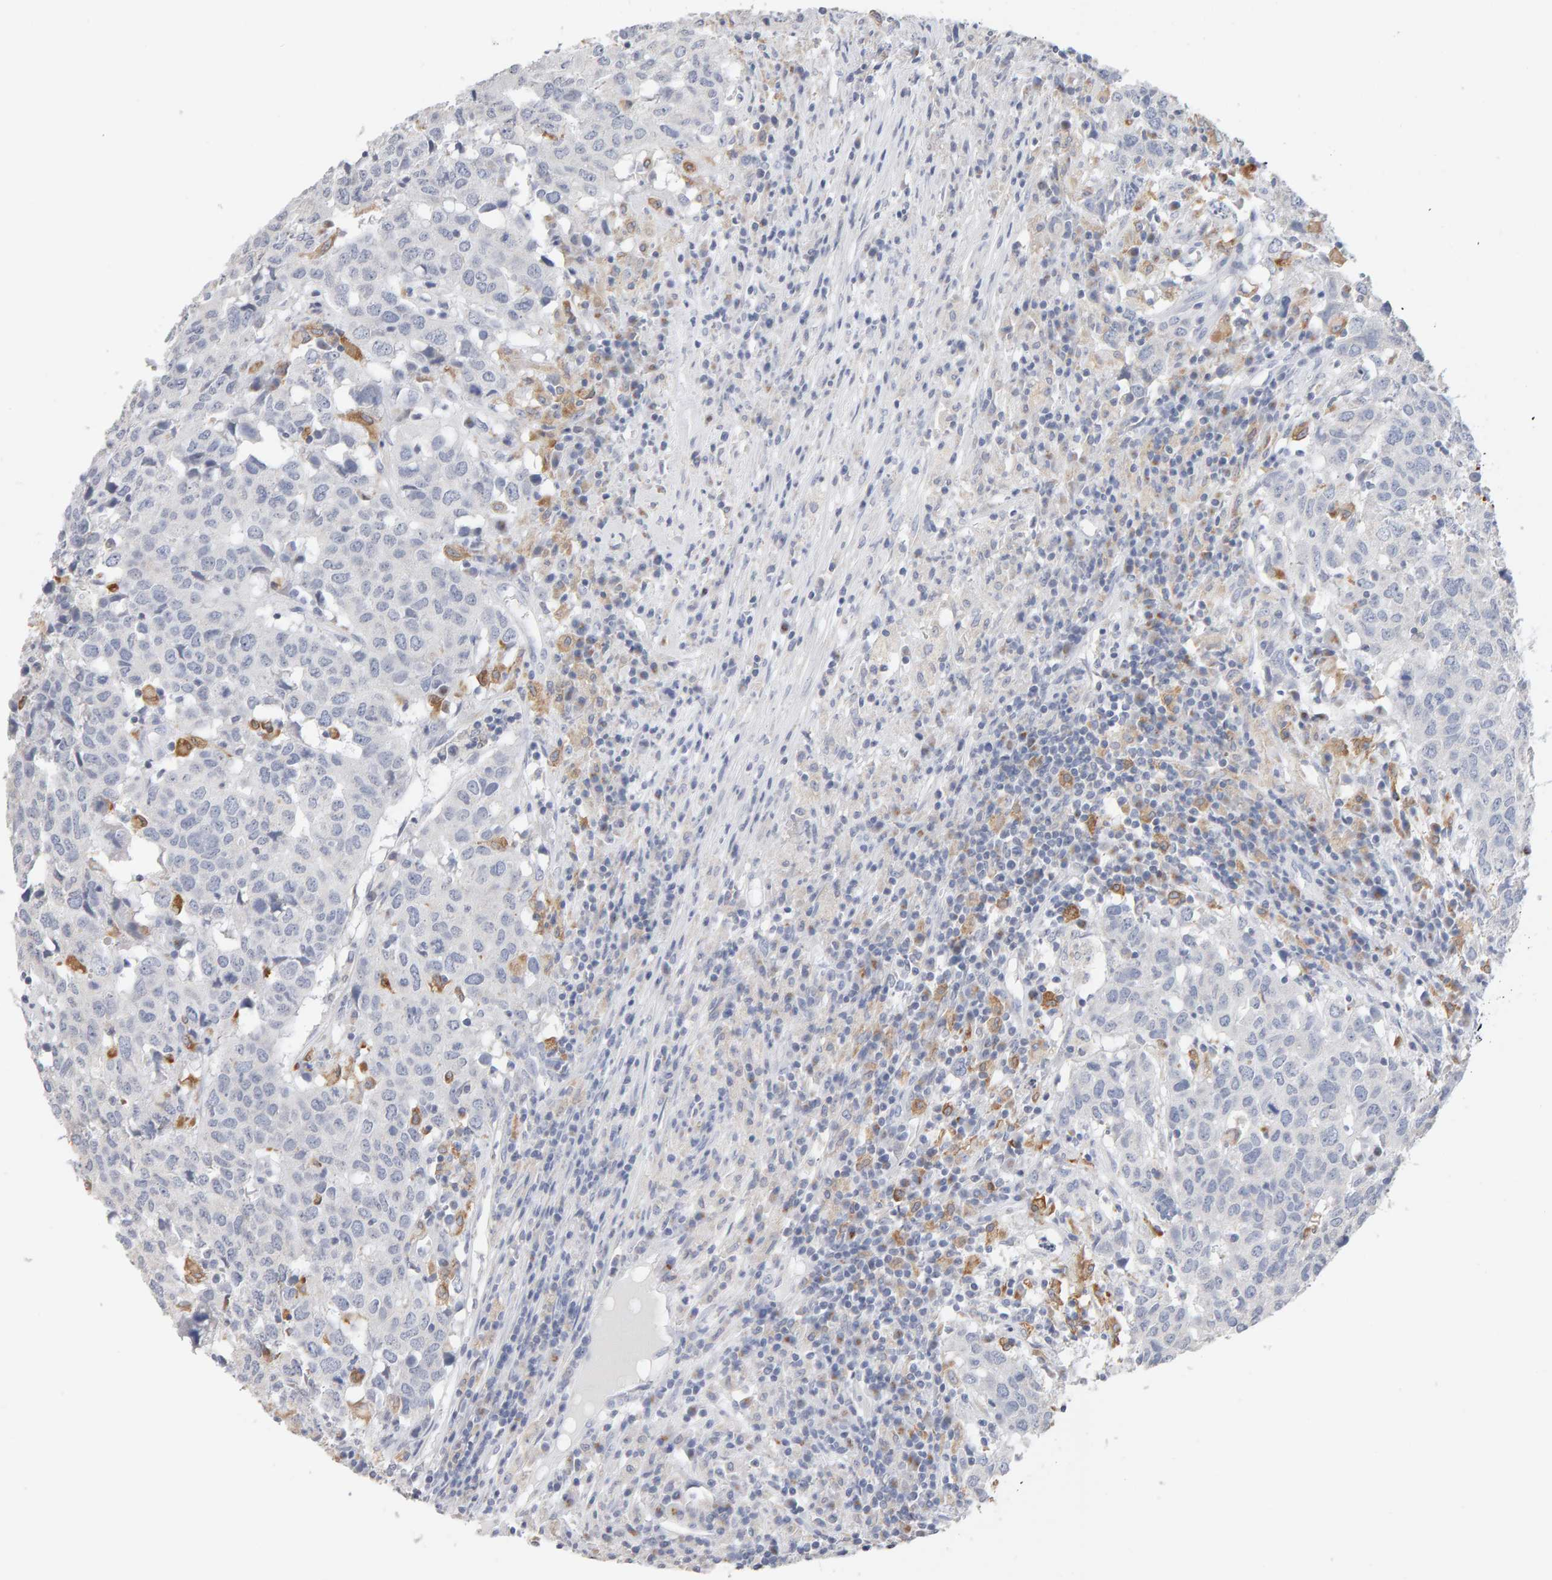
{"staining": {"intensity": "negative", "quantity": "none", "location": "none"}, "tissue": "head and neck cancer", "cell_type": "Tumor cells", "image_type": "cancer", "snomed": [{"axis": "morphology", "description": "Squamous cell carcinoma, NOS"}, {"axis": "topography", "description": "Head-Neck"}], "caption": "The IHC histopathology image has no significant expression in tumor cells of head and neck cancer (squamous cell carcinoma) tissue.", "gene": "SGPL1", "patient": {"sex": "male", "age": 66}}